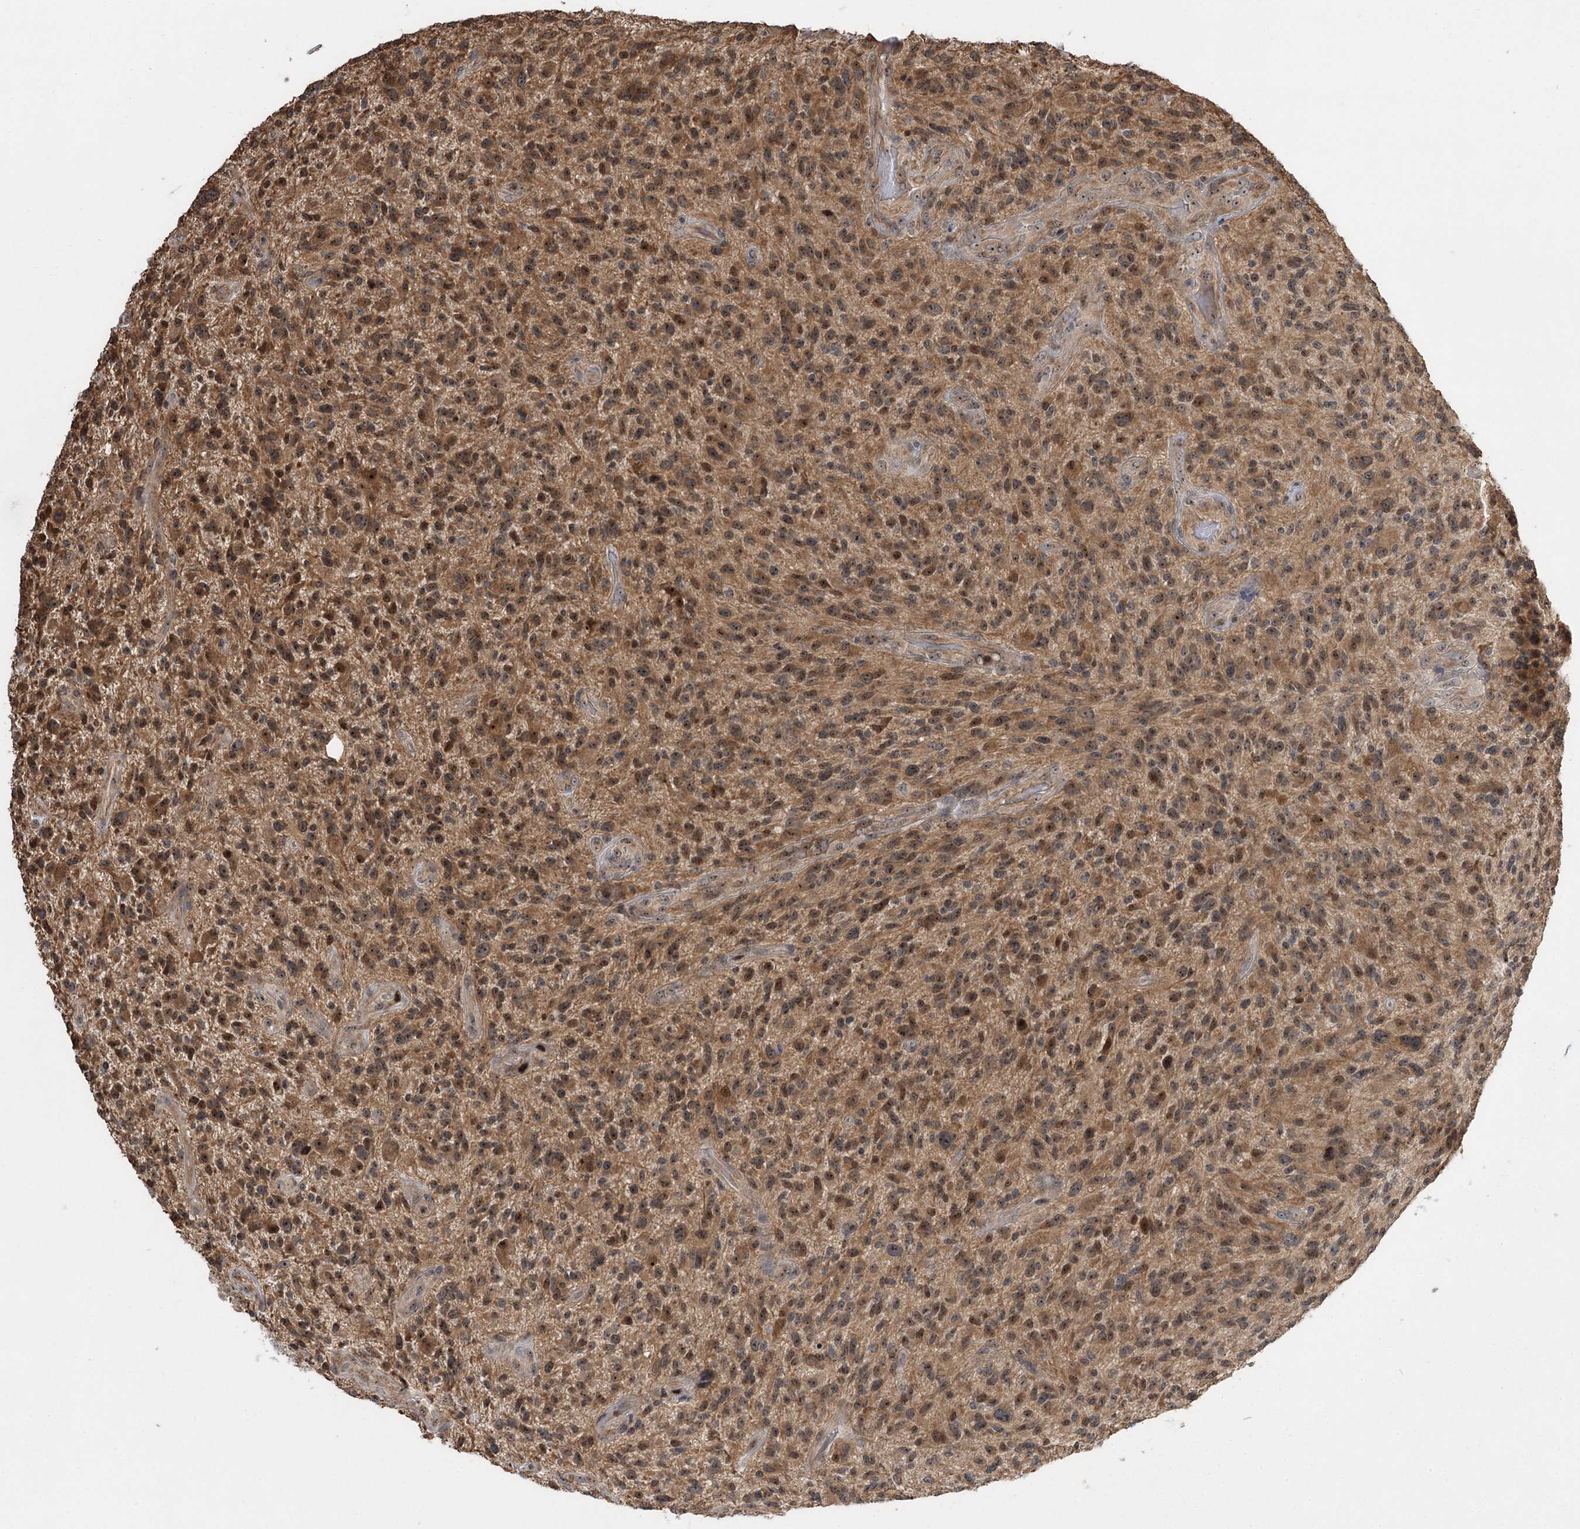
{"staining": {"intensity": "moderate", "quantity": ">75%", "location": "cytoplasmic/membranous,nuclear"}, "tissue": "glioma", "cell_type": "Tumor cells", "image_type": "cancer", "snomed": [{"axis": "morphology", "description": "Glioma, malignant, High grade"}, {"axis": "topography", "description": "Brain"}], "caption": "This is a histology image of immunohistochemistry staining of malignant high-grade glioma, which shows moderate expression in the cytoplasmic/membranous and nuclear of tumor cells.", "gene": "SERGEF", "patient": {"sex": "male", "age": 47}}